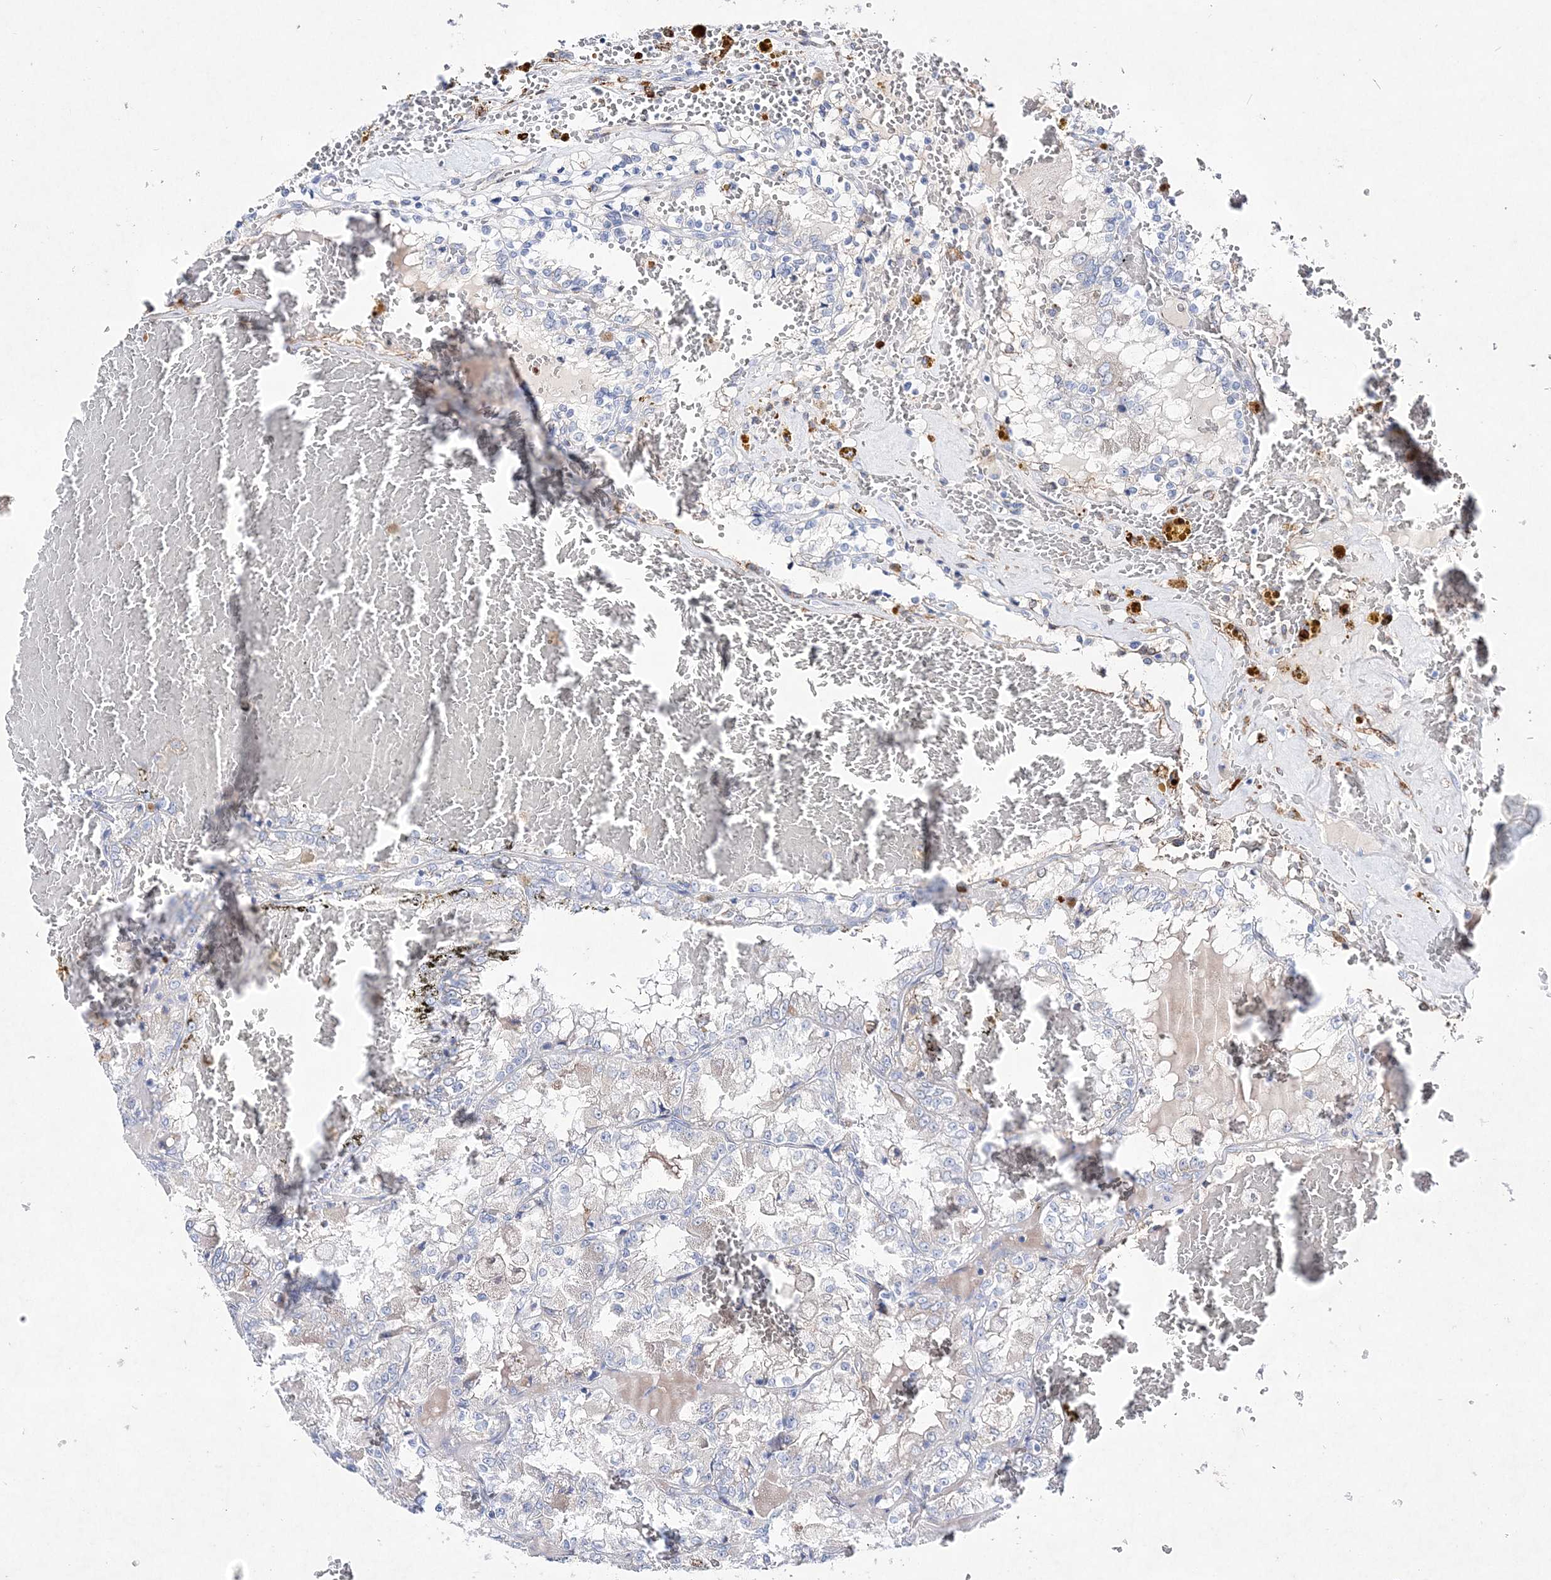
{"staining": {"intensity": "negative", "quantity": "none", "location": "none"}, "tissue": "renal cancer", "cell_type": "Tumor cells", "image_type": "cancer", "snomed": [{"axis": "morphology", "description": "Adenocarcinoma, NOS"}, {"axis": "topography", "description": "Kidney"}], "caption": "IHC histopathology image of human renal cancer (adenocarcinoma) stained for a protein (brown), which exhibits no positivity in tumor cells.", "gene": "SPINK7", "patient": {"sex": "female", "age": 56}}